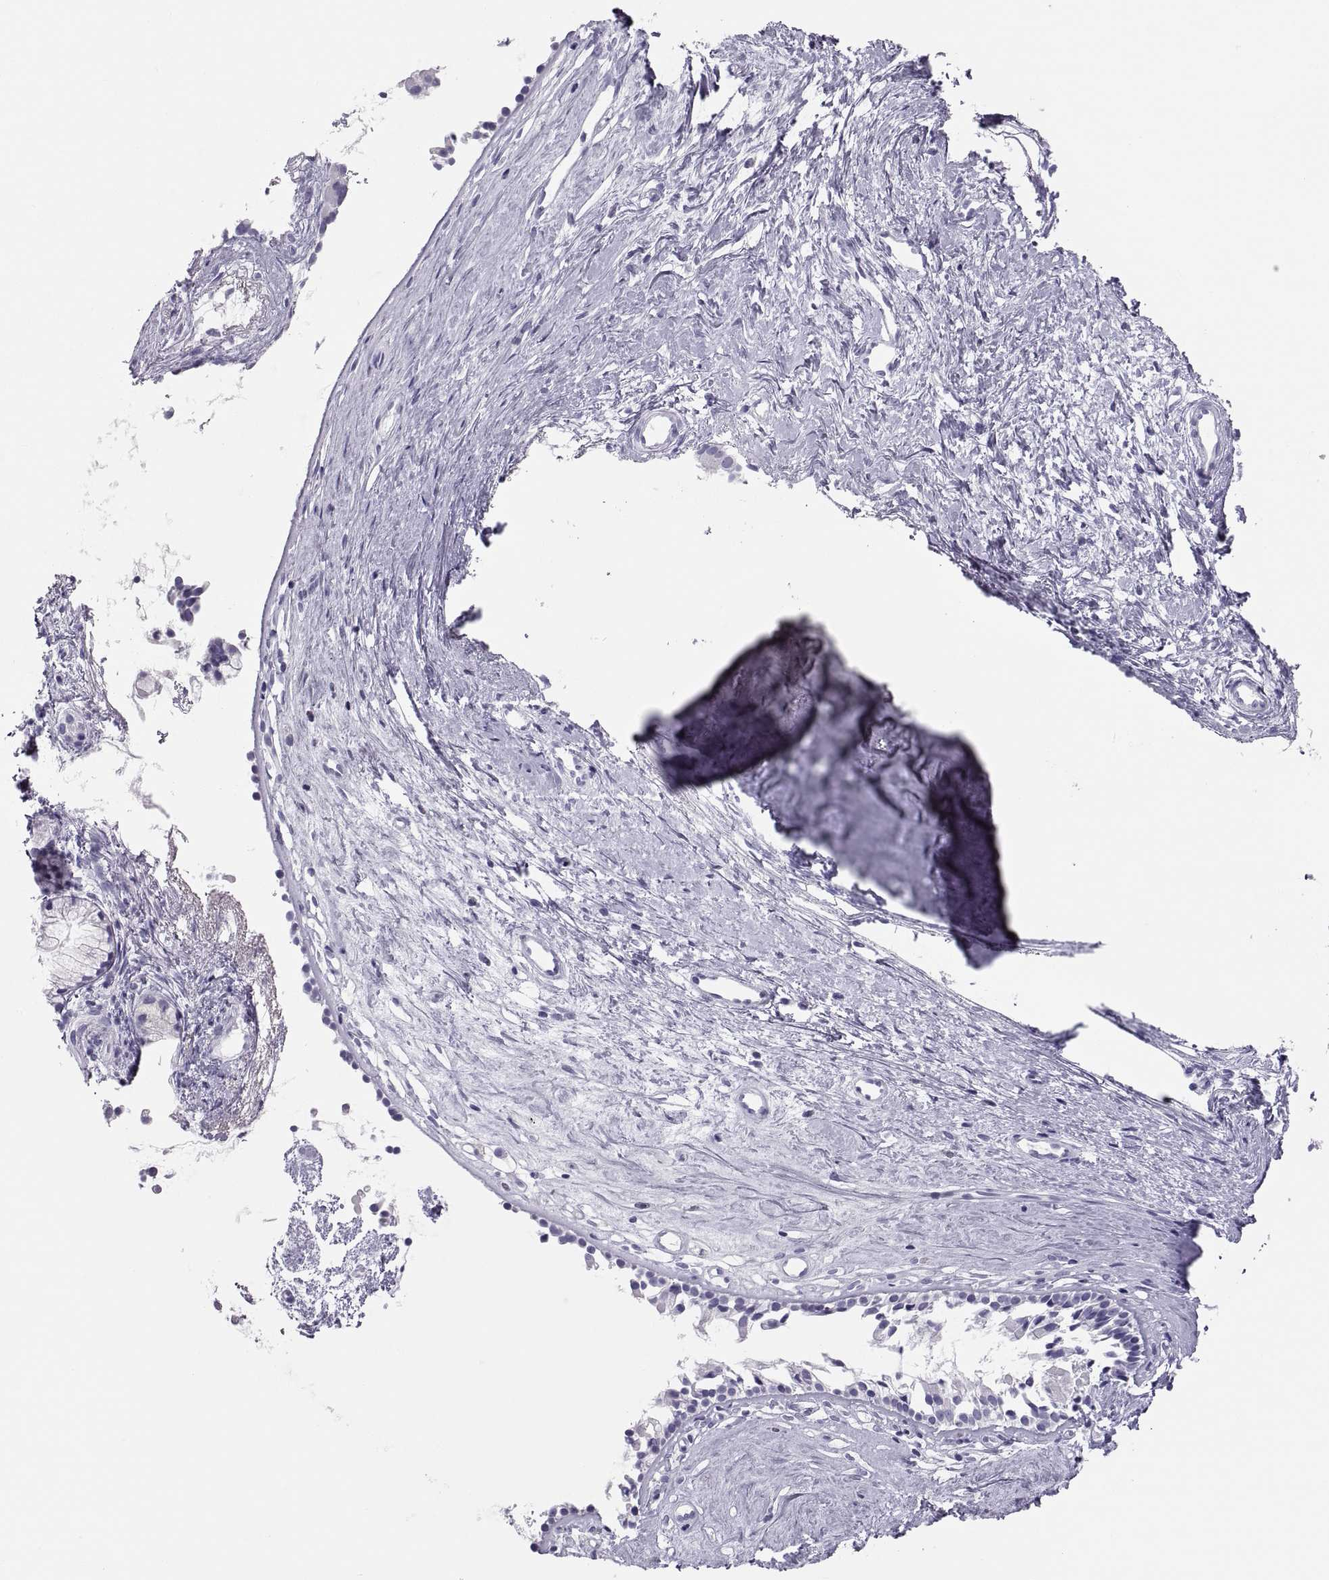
{"staining": {"intensity": "negative", "quantity": "none", "location": "none"}, "tissue": "nasopharynx", "cell_type": "Respiratory epithelial cells", "image_type": "normal", "snomed": [{"axis": "morphology", "description": "Normal tissue, NOS"}, {"axis": "topography", "description": "Nasopharynx"}], "caption": "Respiratory epithelial cells show no significant positivity in unremarkable nasopharynx. (DAB (3,3'-diaminobenzidine) IHC, high magnification).", "gene": "SEMG1", "patient": {"sex": "female", "age": 52}}